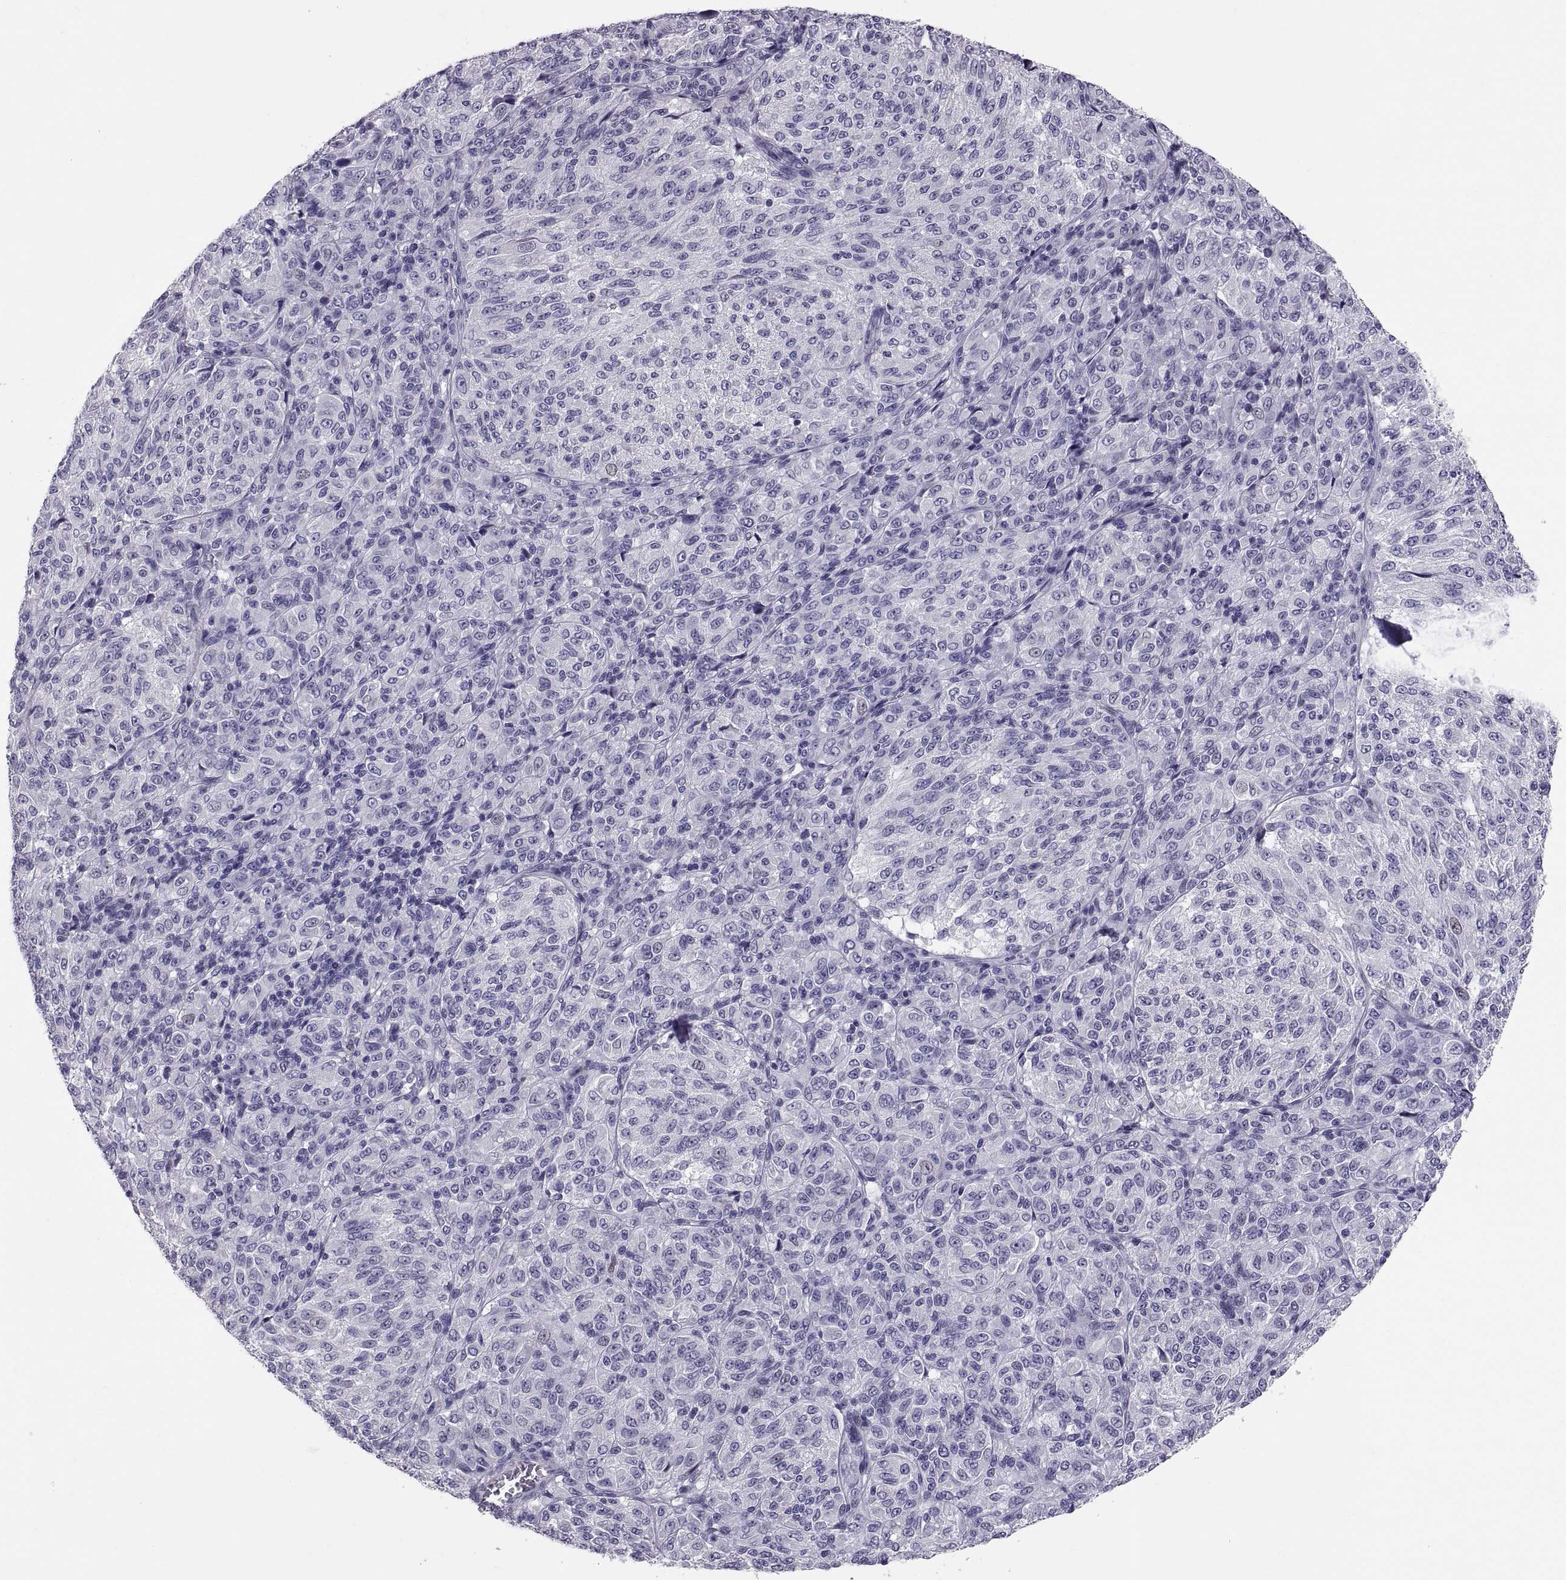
{"staining": {"intensity": "negative", "quantity": "none", "location": "none"}, "tissue": "melanoma", "cell_type": "Tumor cells", "image_type": "cancer", "snomed": [{"axis": "morphology", "description": "Malignant melanoma, Metastatic site"}, {"axis": "topography", "description": "Brain"}], "caption": "Malignant melanoma (metastatic site) stained for a protein using immunohistochemistry (IHC) demonstrates no expression tumor cells.", "gene": "PTN", "patient": {"sex": "female", "age": 56}}